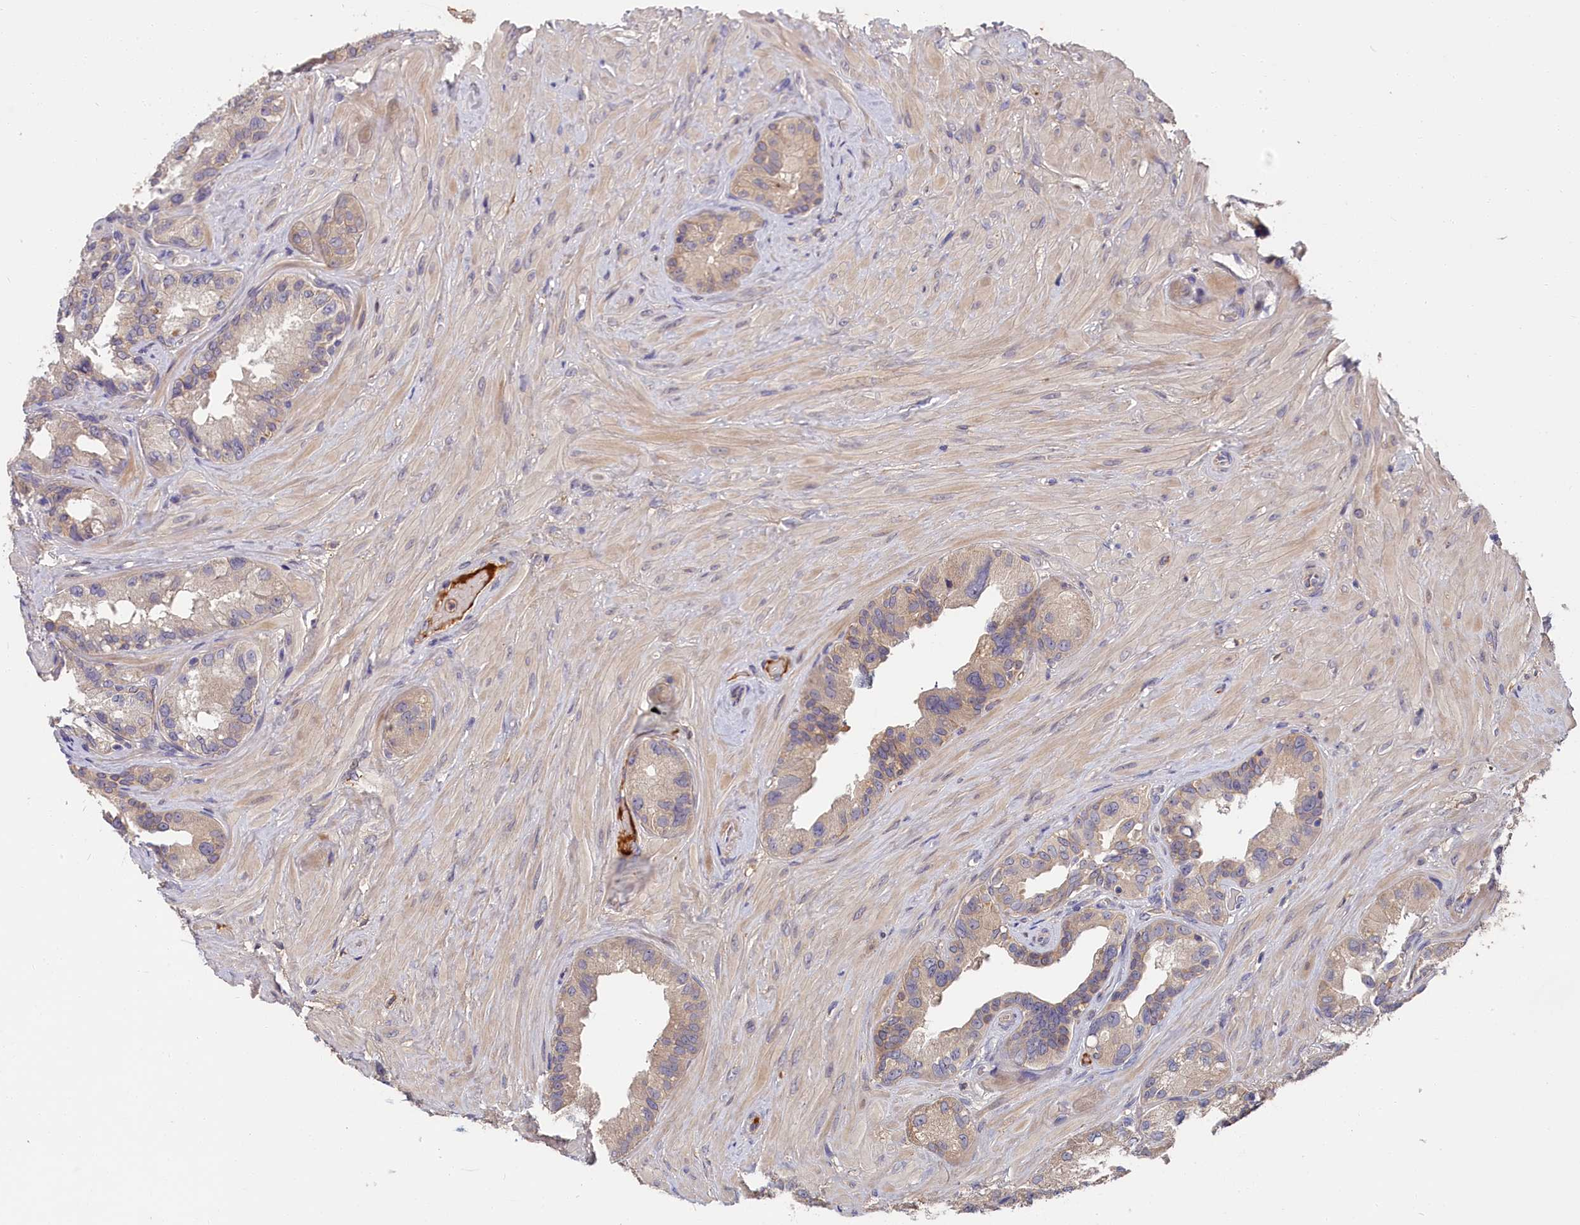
{"staining": {"intensity": "weak", "quantity": "25%-75%", "location": "cytoplasmic/membranous"}, "tissue": "seminal vesicle", "cell_type": "Glandular cells", "image_type": "normal", "snomed": [{"axis": "morphology", "description": "Normal tissue, NOS"}, {"axis": "topography", "description": "Seminal veicle"}, {"axis": "topography", "description": "Peripheral nerve tissue"}], "caption": "DAB immunohistochemical staining of unremarkable human seminal vesicle shows weak cytoplasmic/membranous protein staining in about 25%-75% of glandular cells.", "gene": "ITIH1", "patient": {"sex": "male", "age": 67}}